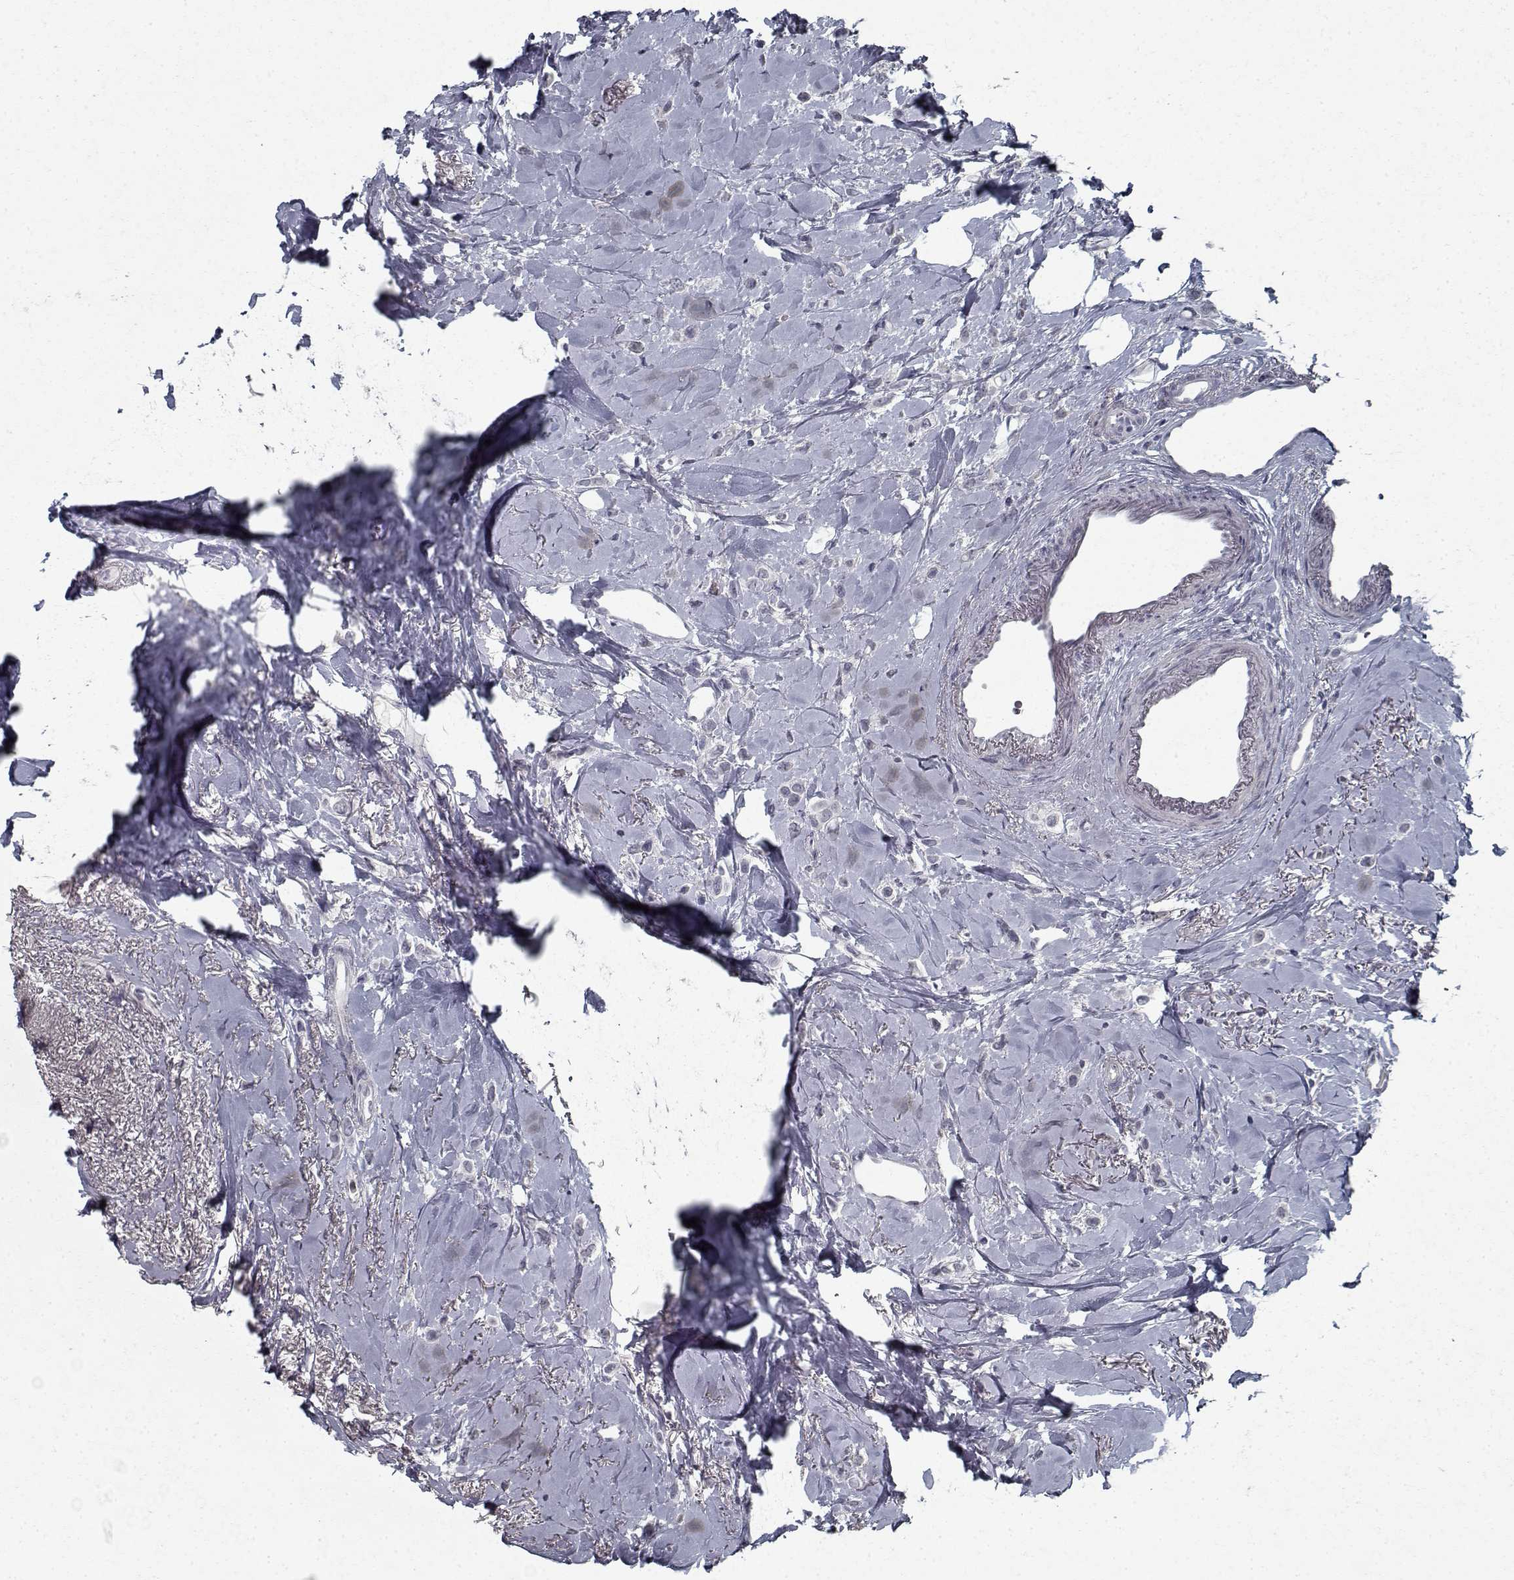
{"staining": {"intensity": "negative", "quantity": "none", "location": "none"}, "tissue": "breast cancer", "cell_type": "Tumor cells", "image_type": "cancer", "snomed": [{"axis": "morphology", "description": "Lobular carcinoma"}, {"axis": "topography", "description": "Breast"}], "caption": "A high-resolution image shows immunohistochemistry staining of breast cancer (lobular carcinoma), which reveals no significant positivity in tumor cells. (Stains: DAB (3,3'-diaminobenzidine) IHC with hematoxylin counter stain, Microscopy: brightfield microscopy at high magnification).", "gene": "GAD2", "patient": {"sex": "female", "age": 66}}